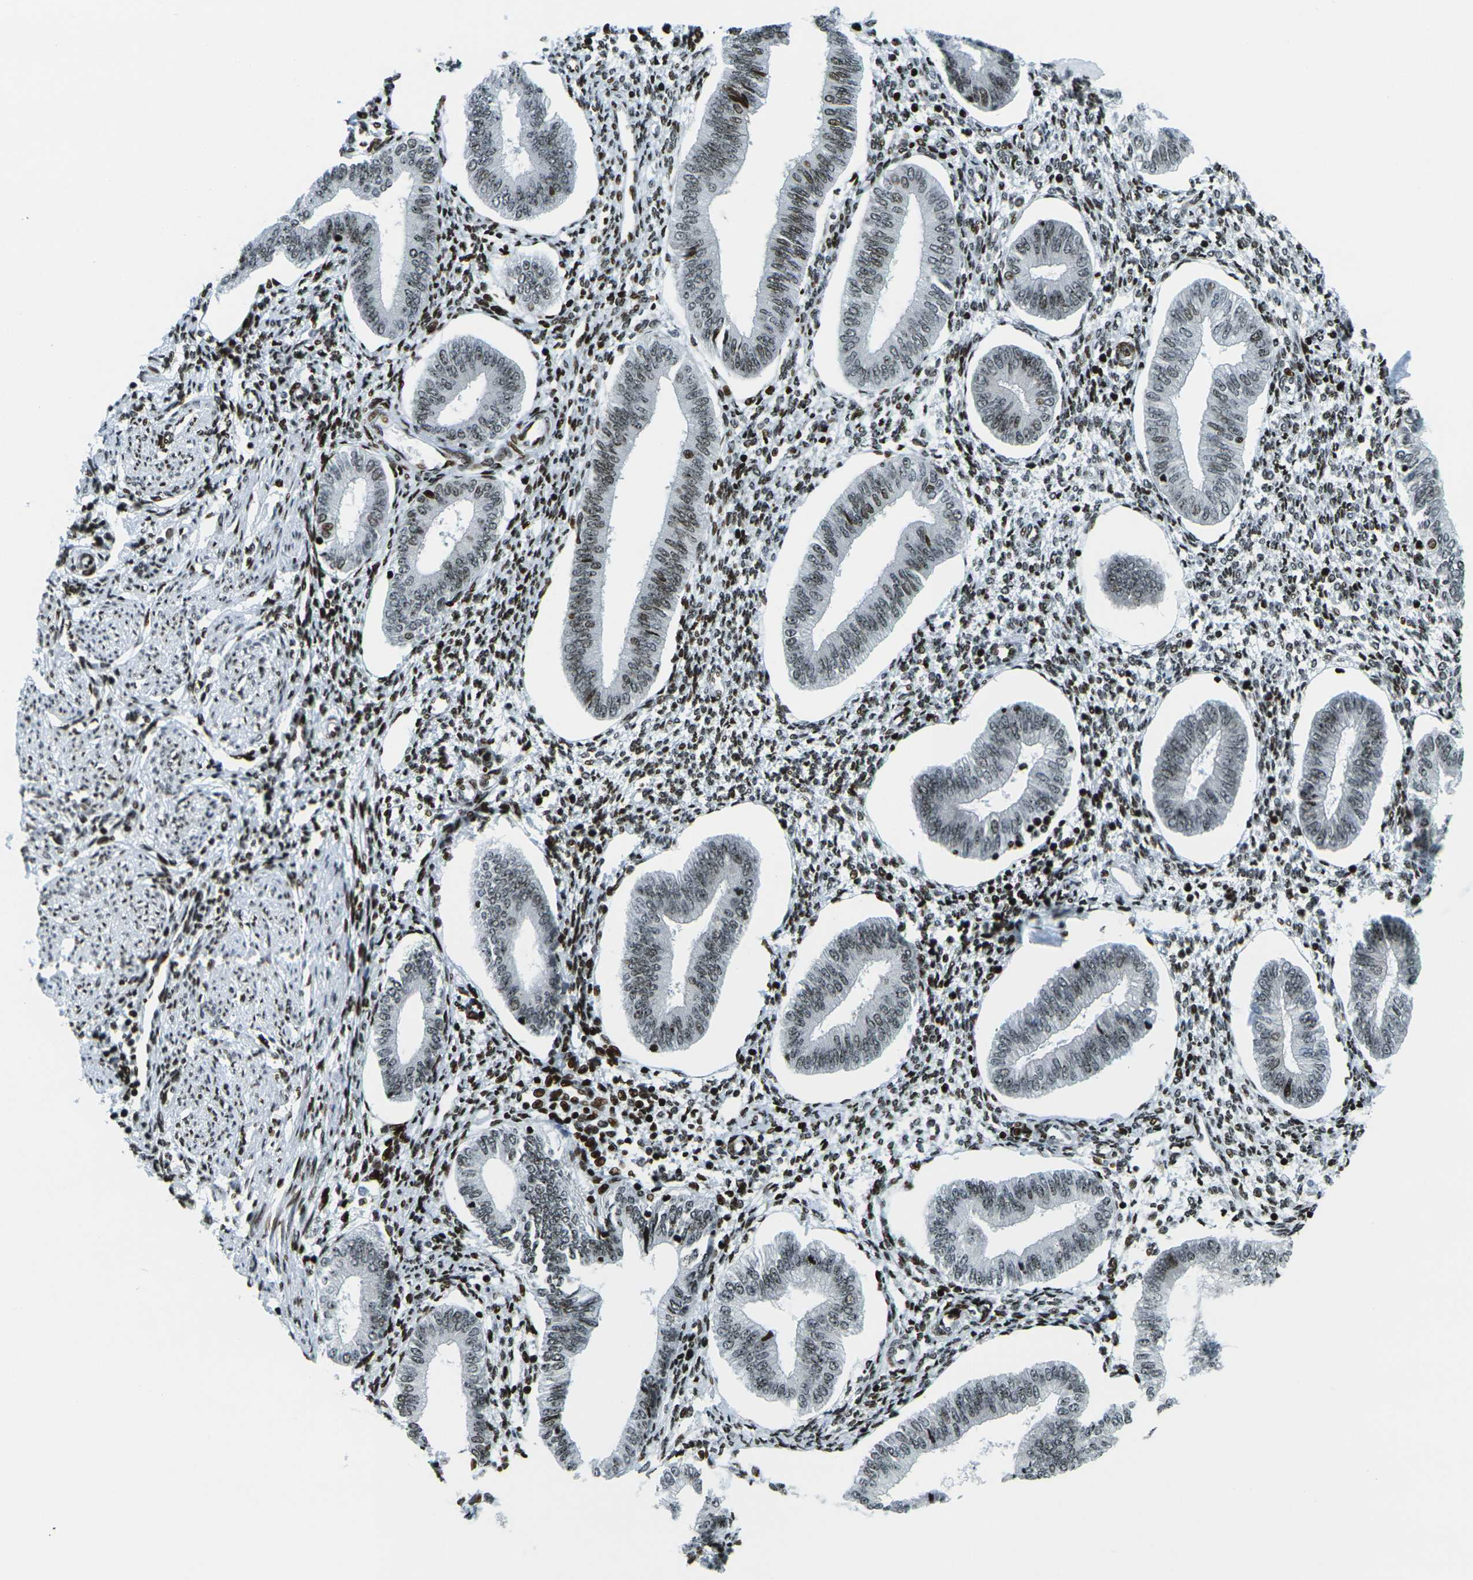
{"staining": {"intensity": "strong", "quantity": ">75%", "location": "nuclear"}, "tissue": "endometrium", "cell_type": "Cells in endometrial stroma", "image_type": "normal", "snomed": [{"axis": "morphology", "description": "Normal tissue, NOS"}, {"axis": "topography", "description": "Endometrium"}], "caption": "A histopathology image showing strong nuclear expression in about >75% of cells in endometrial stroma in benign endometrium, as visualized by brown immunohistochemical staining.", "gene": "H3", "patient": {"sex": "female", "age": 50}}